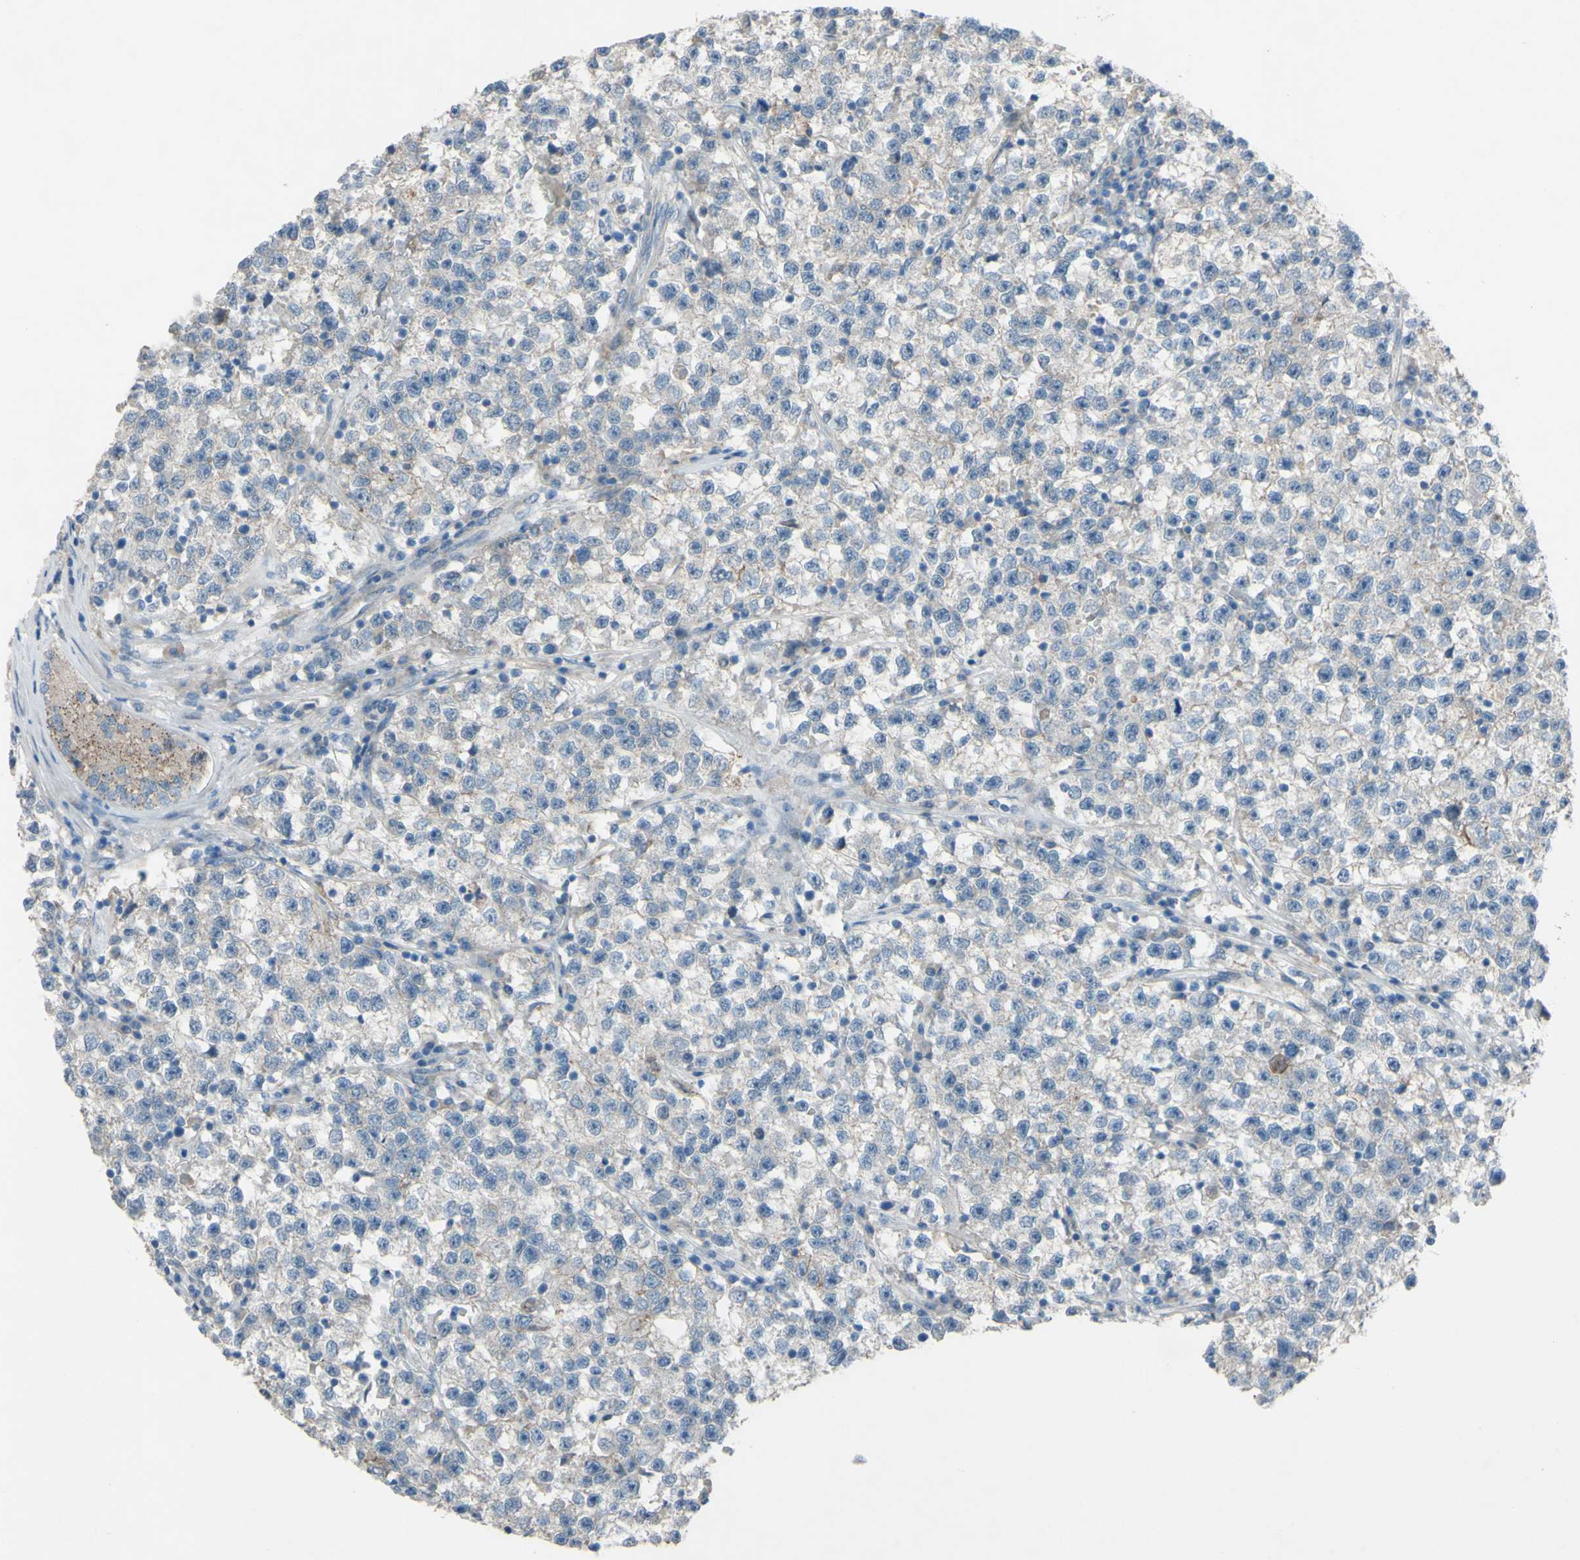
{"staining": {"intensity": "negative", "quantity": "none", "location": "none"}, "tissue": "testis cancer", "cell_type": "Tumor cells", "image_type": "cancer", "snomed": [{"axis": "morphology", "description": "Seminoma, NOS"}, {"axis": "topography", "description": "Testis"}], "caption": "High magnification brightfield microscopy of testis cancer (seminoma) stained with DAB (3,3'-diaminobenzidine) (brown) and counterstained with hematoxylin (blue): tumor cells show no significant expression. The staining was performed using DAB (3,3'-diaminobenzidine) to visualize the protein expression in brown, while the nuclei were stained in blue with hematoxylin (Magnification: 20x).", "gene": "CDCP1", "patient": {"sex": "male", "age": 22}}